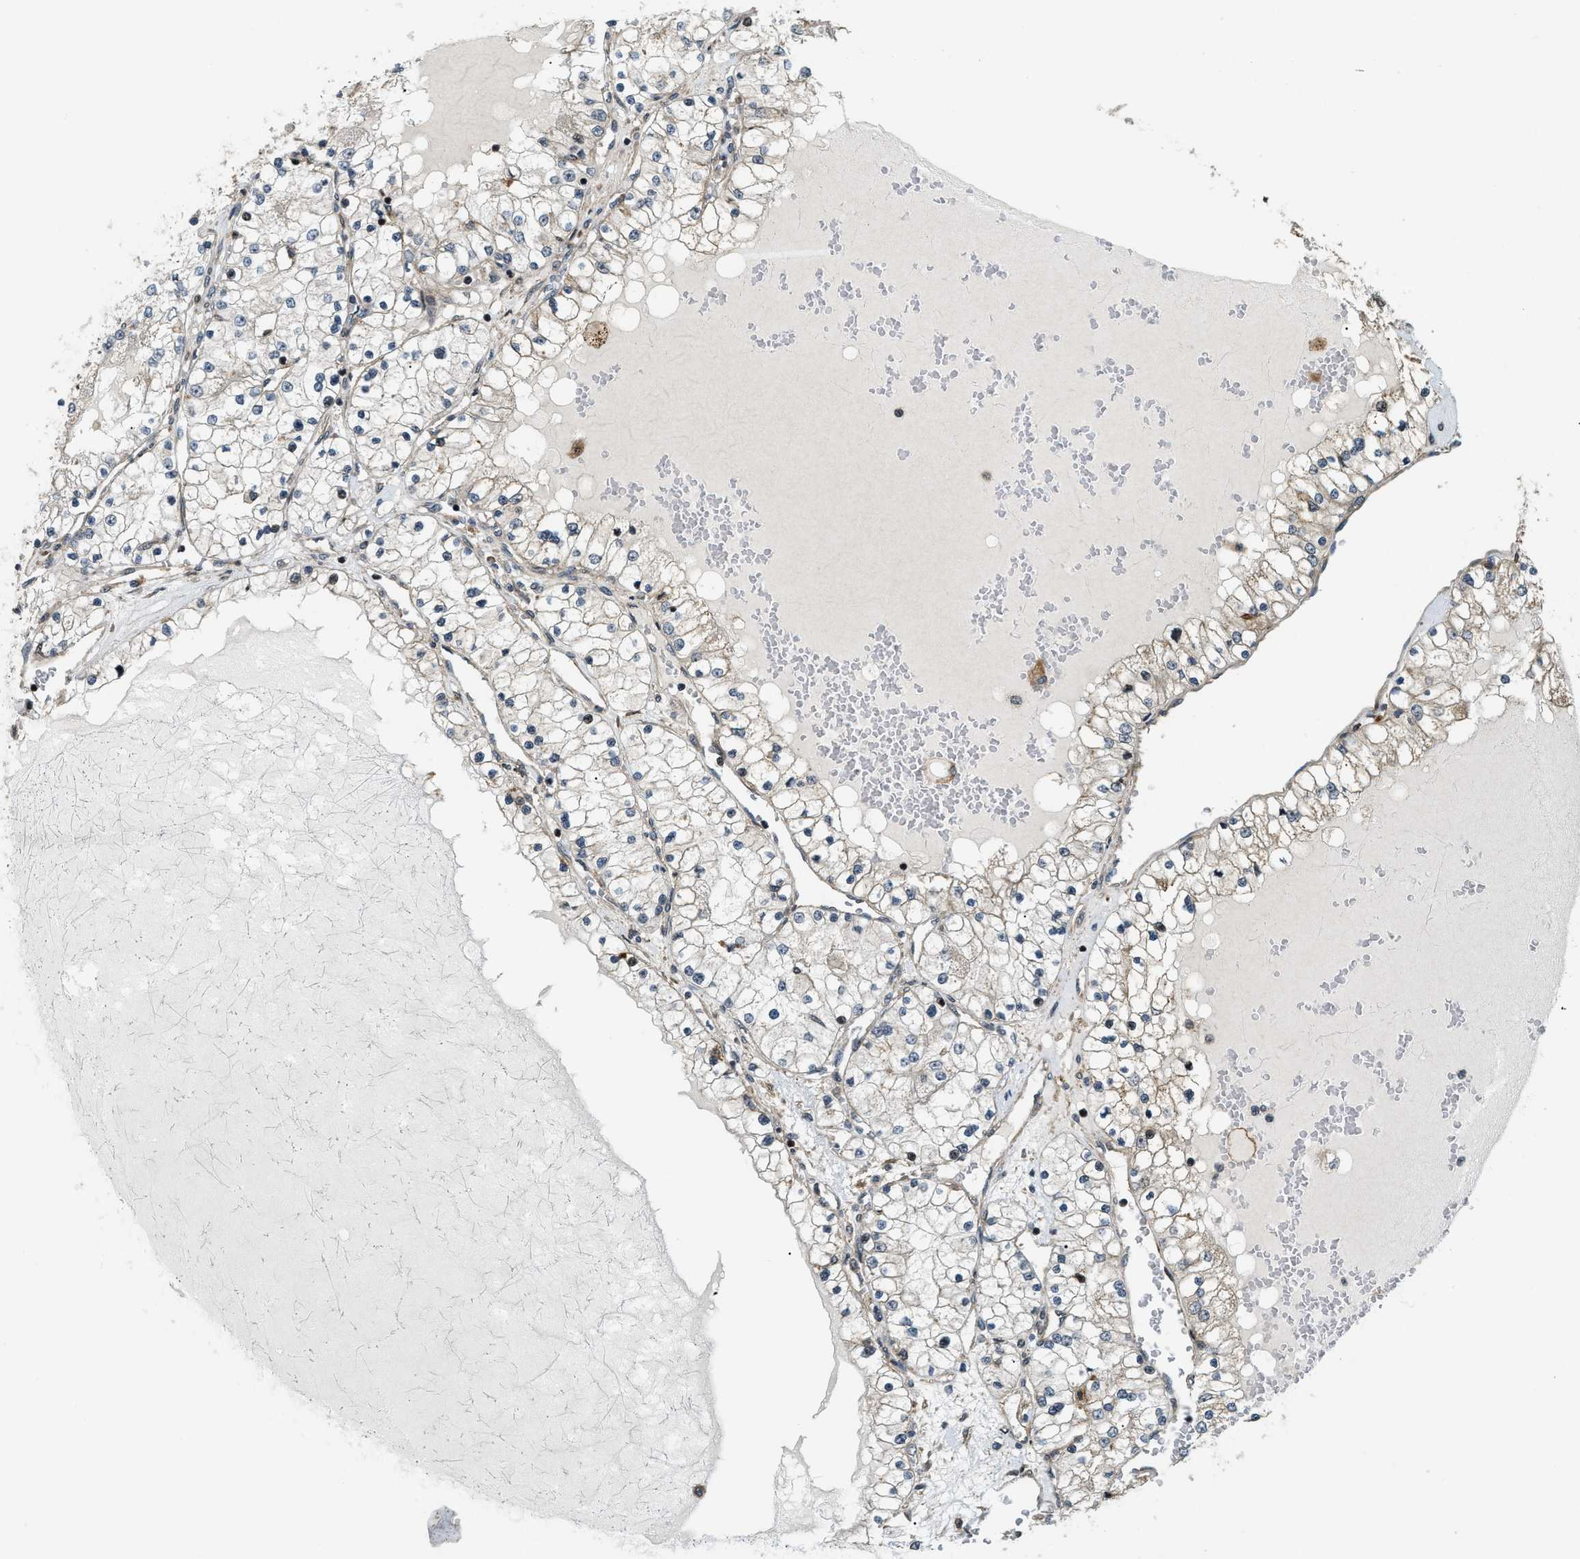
{"staining": {"intensity": "weak", "quantity": "25%-75%", "location": "cytoplasmic/membranous"}, "tissue": "renal cancer", "cell_type": "Tumor cells", "image_type": "cancer", "snomed": [{"axis": "morphology", "description": "Adenocarcinoma, NOS"}, {"axis": "topography", "description": "Kidney"}], "caption": "Immunohistochemical staining of renal adenocarcinoma displays weak cytoplasmic/membranous protein expression in about 25%-75% of tumor cells.", "gene": "LTA4H", "patient": {"sex": "male", "age": 68}}